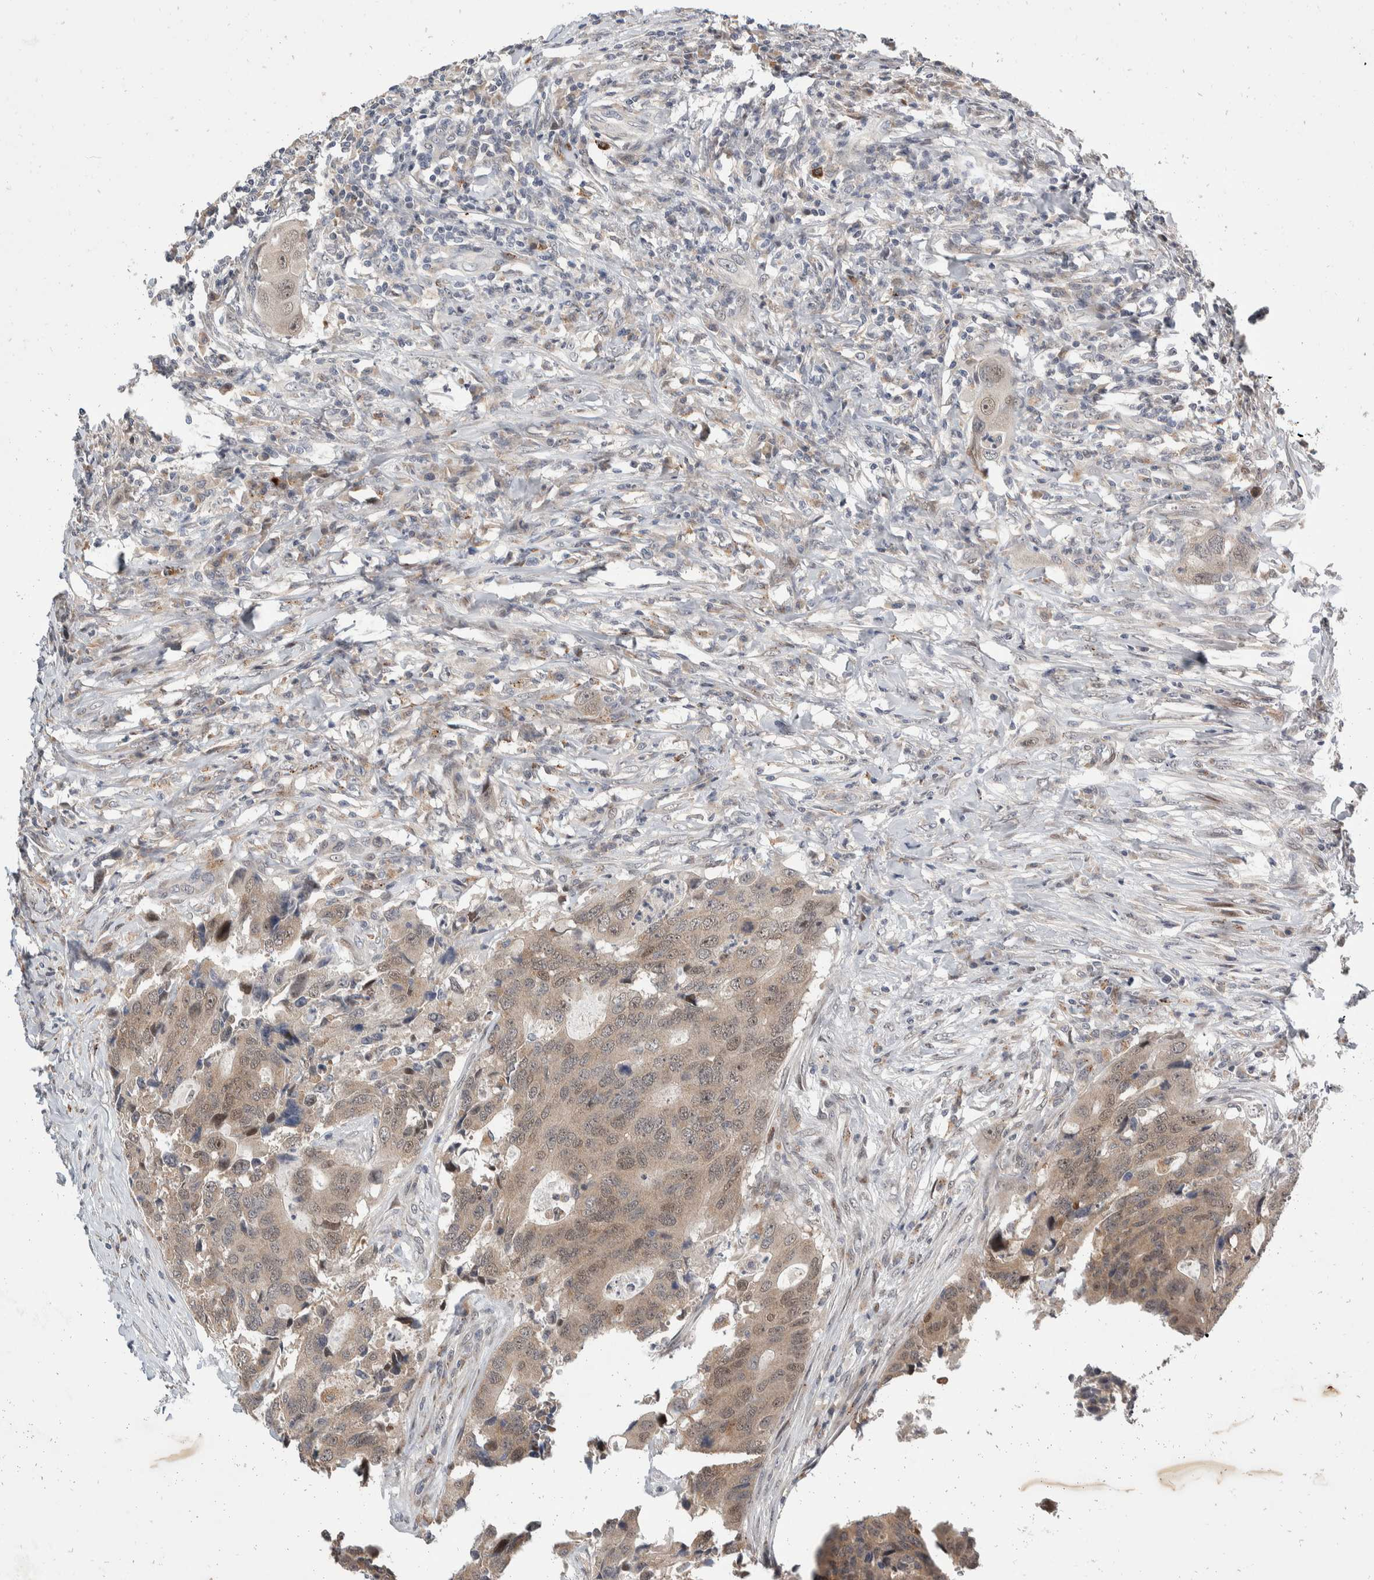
{"staining": {"intensity": "weak", "quantity": "25%-75%", "location": "cytoplasmic/membranous,nuclear"}, "tissue": "colorectal cancer", "cell_type": "Tumor cells", "image_type": "cancer", "snomed": [{"axis": "morphology", "description": "Adenocarcinoma, NOS"}, {"axis": "topography", "description": "Colon"}], "caption": "Colorectal cancer tissue demonstrates weak cytoplasmic/membranous and nuclear positivity in approximately 25%-75% of tumor cells, visualized by immunohistochemistry.", "gene": "ZNF703", "patient": {"sex": "male", "age": 71}}